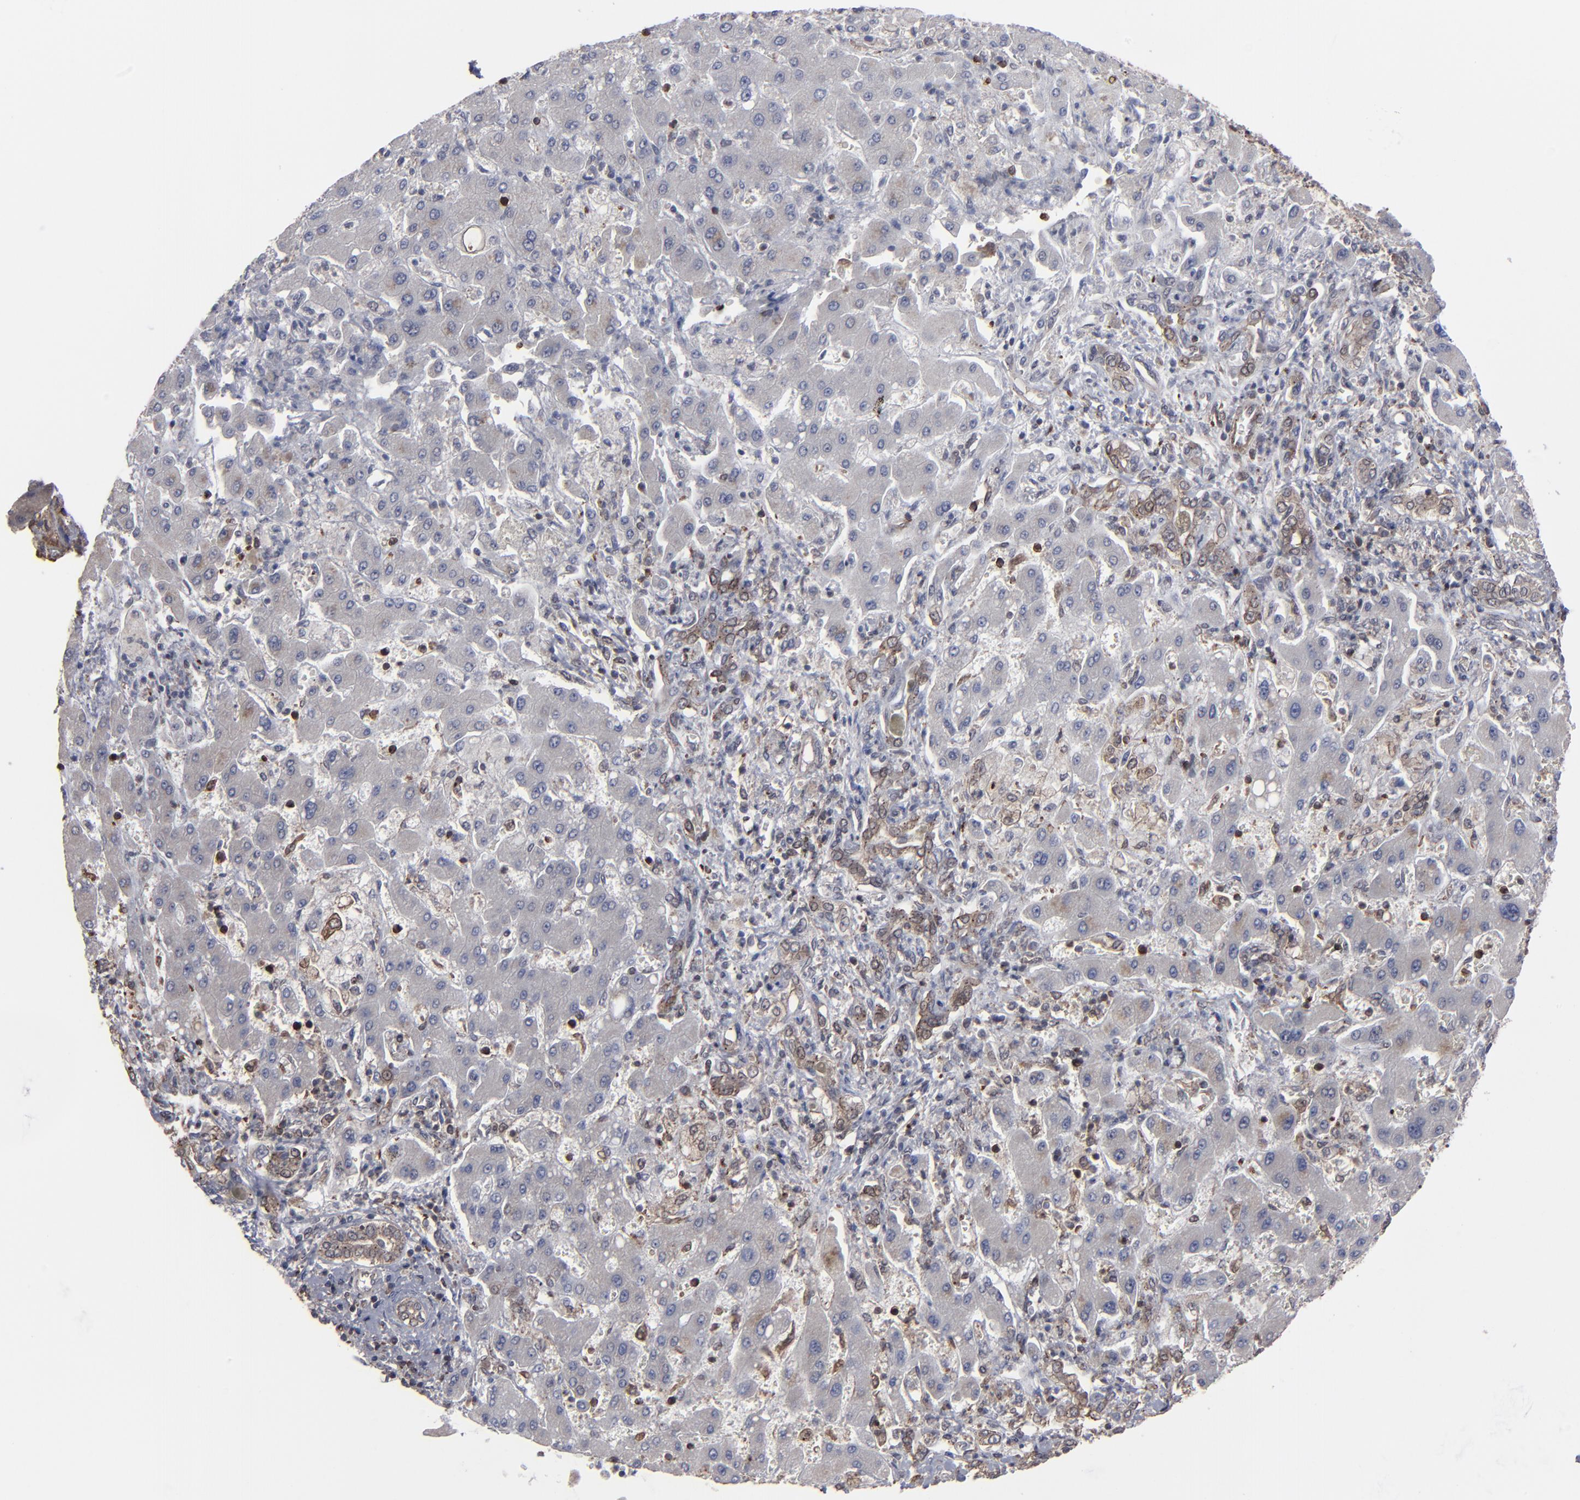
{"staining": {"intensity": "negative", "quantity": "none", "location": "none"}, "tissue": "liver cancer", "cell_type": "Tumor cells", "image_type": "cancer", "snomed": [{"axis": "morphology", "description": "Cholangiocarcinoma"}, {"axis": "topography", "description": "Liver"}], "caption": "Tumor cells show no significant expression in liver cholangiocarcinoma.", "gene": "KIAA2026", "patient": {"sex": "male", "age": 50}}